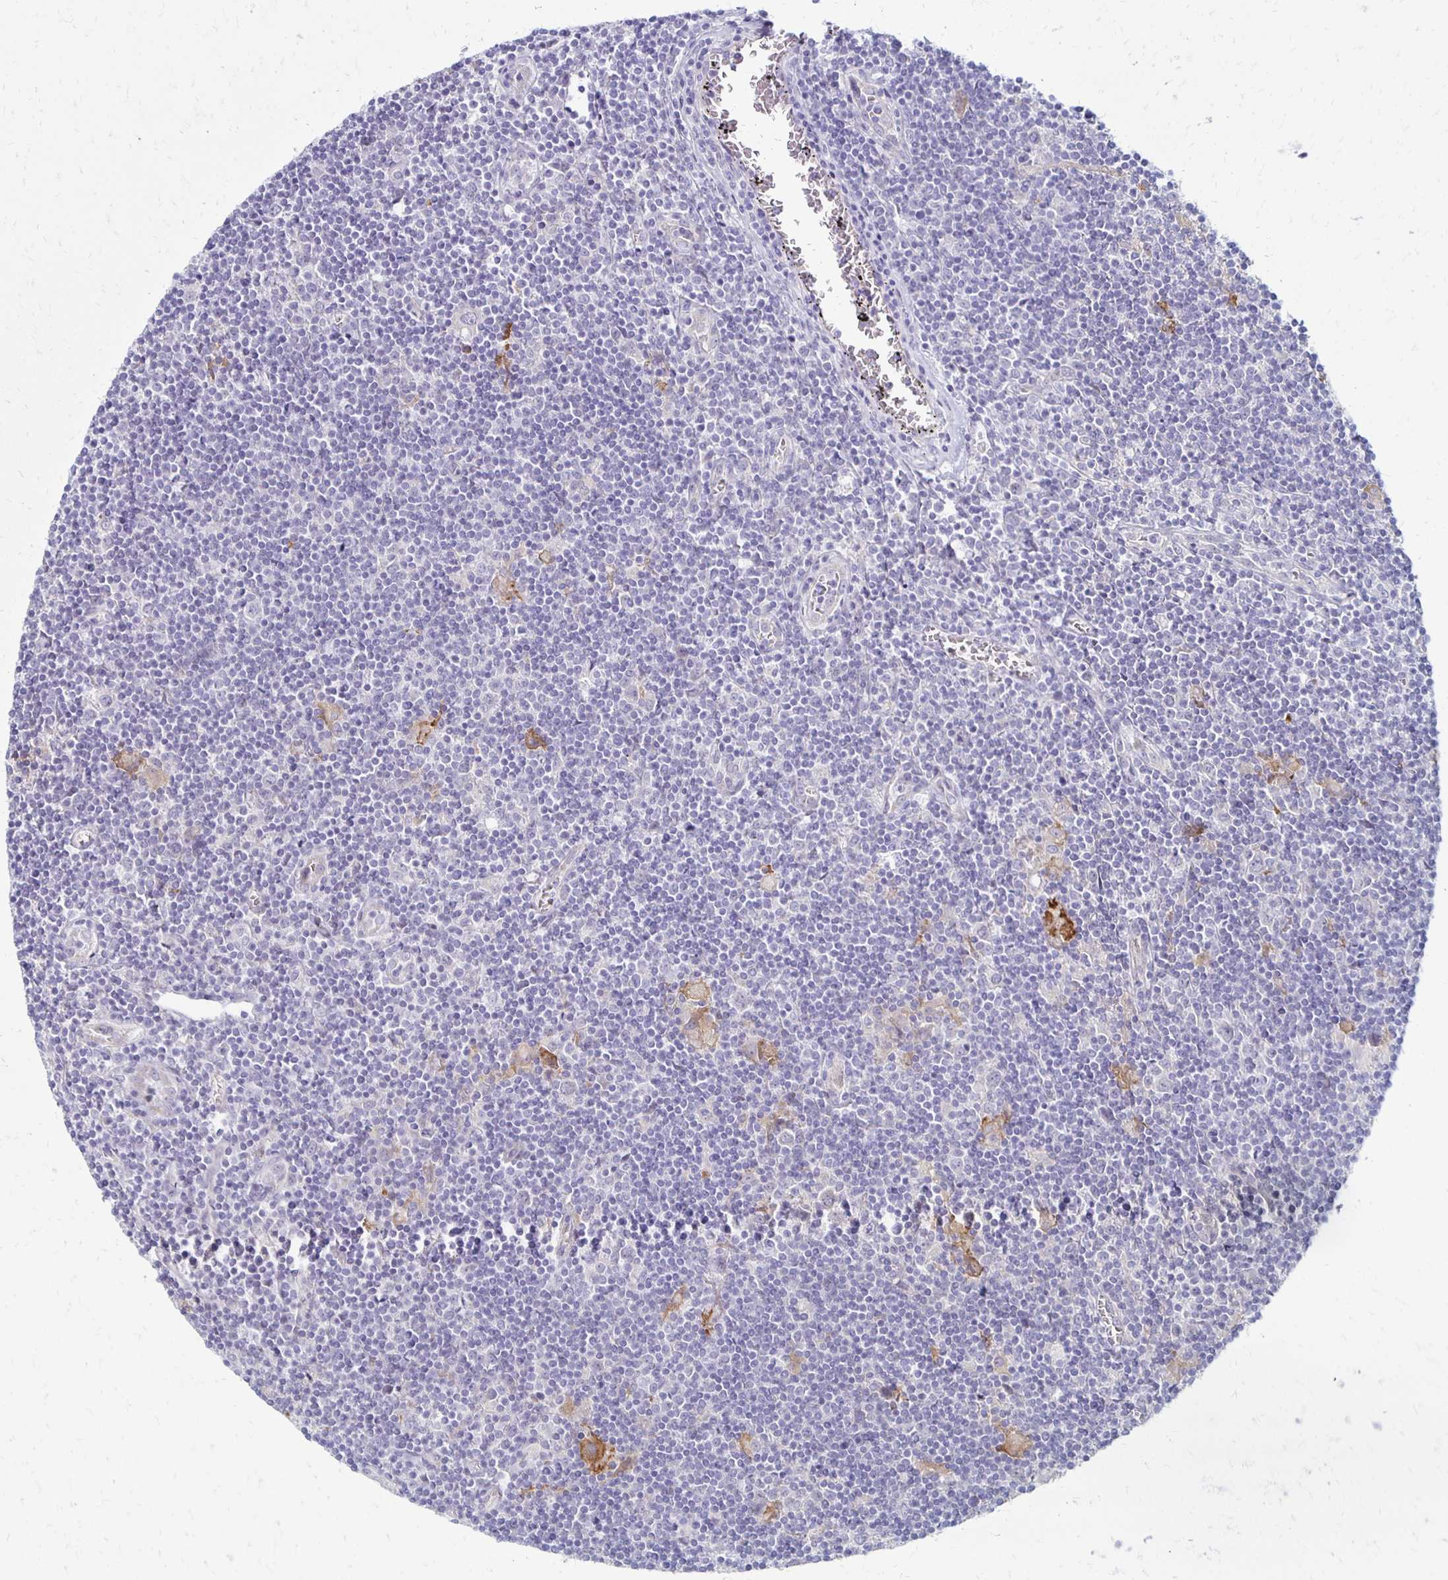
{"staining": {"intensity": "negative", "quantity": "none", "location": "none"}, "tissue": "lymphoma", "cell_type": "Tumor cells", "image_type": "cancer", "snomed": [{"axis": "morphology", "description": "Hodgkin's disease, NOS"}, {"axis": "topography", "description": "Lymph node"}], "caption": "Hodgkin's disease stained for a protein using immunohistochemistry (IHC) exhibits no expression tumor cells.", "gene": "KATNBL1", "patient": {"sex": "male", "age": 40}}